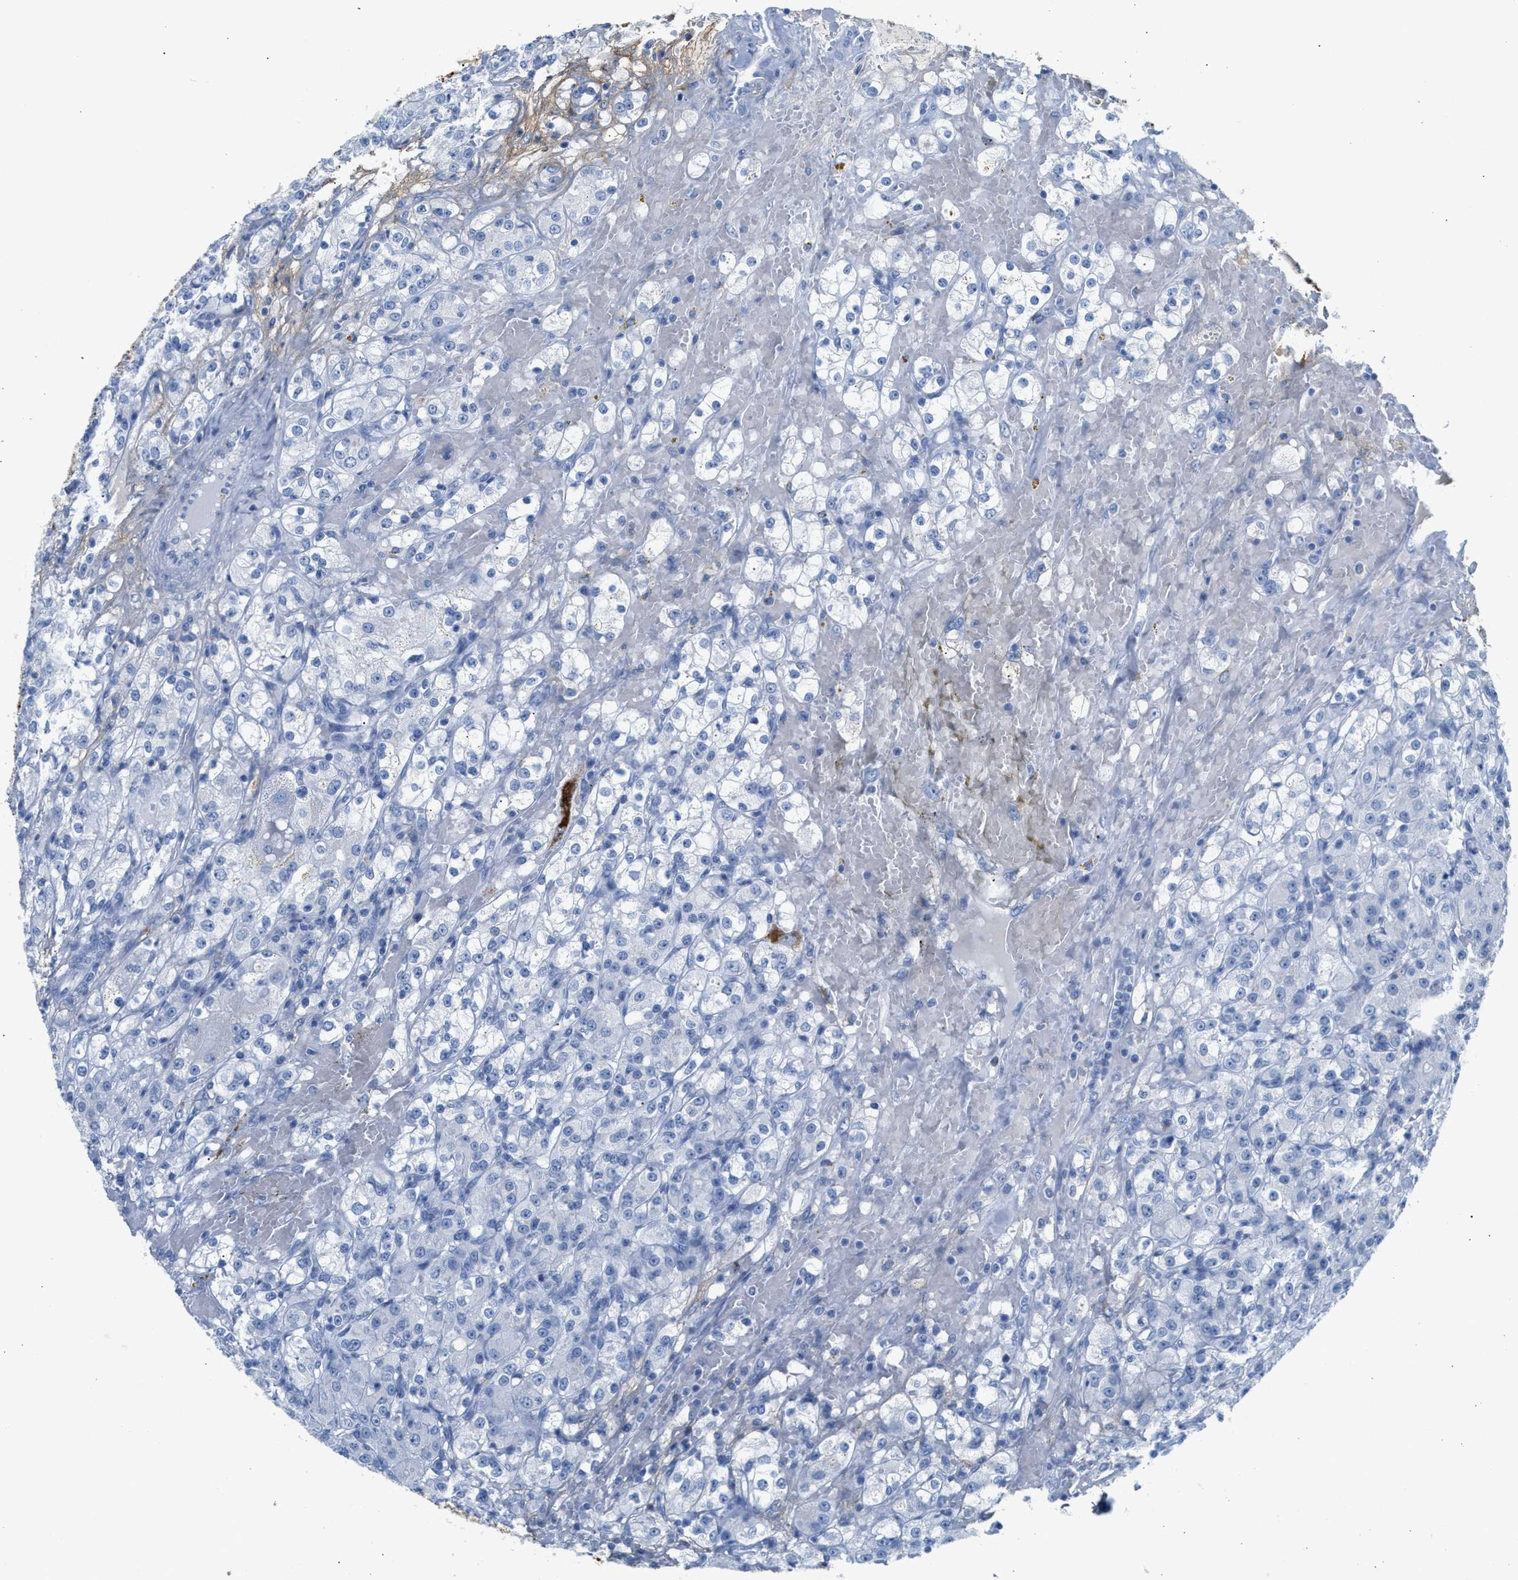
{"staining": {"intensity": "negative", "quantity": "none", "location": "none"}, "tissue": "renal cancer", "cell_type": "Tumor cells", "image_type": "cancer", "snomed": [{"axis": "morphology", "description": "Normal tissue, NOS"}, {"axis": "morphology", "description": "Adenocarcinoma, NOS"}, {"axis": "topography", "description": "Kidney"}], "caption": "IHC of human renal cancer reveals no staining in tumor cells.", "gene": "TNR", "patient": {"sex": "male", "age": 61}}